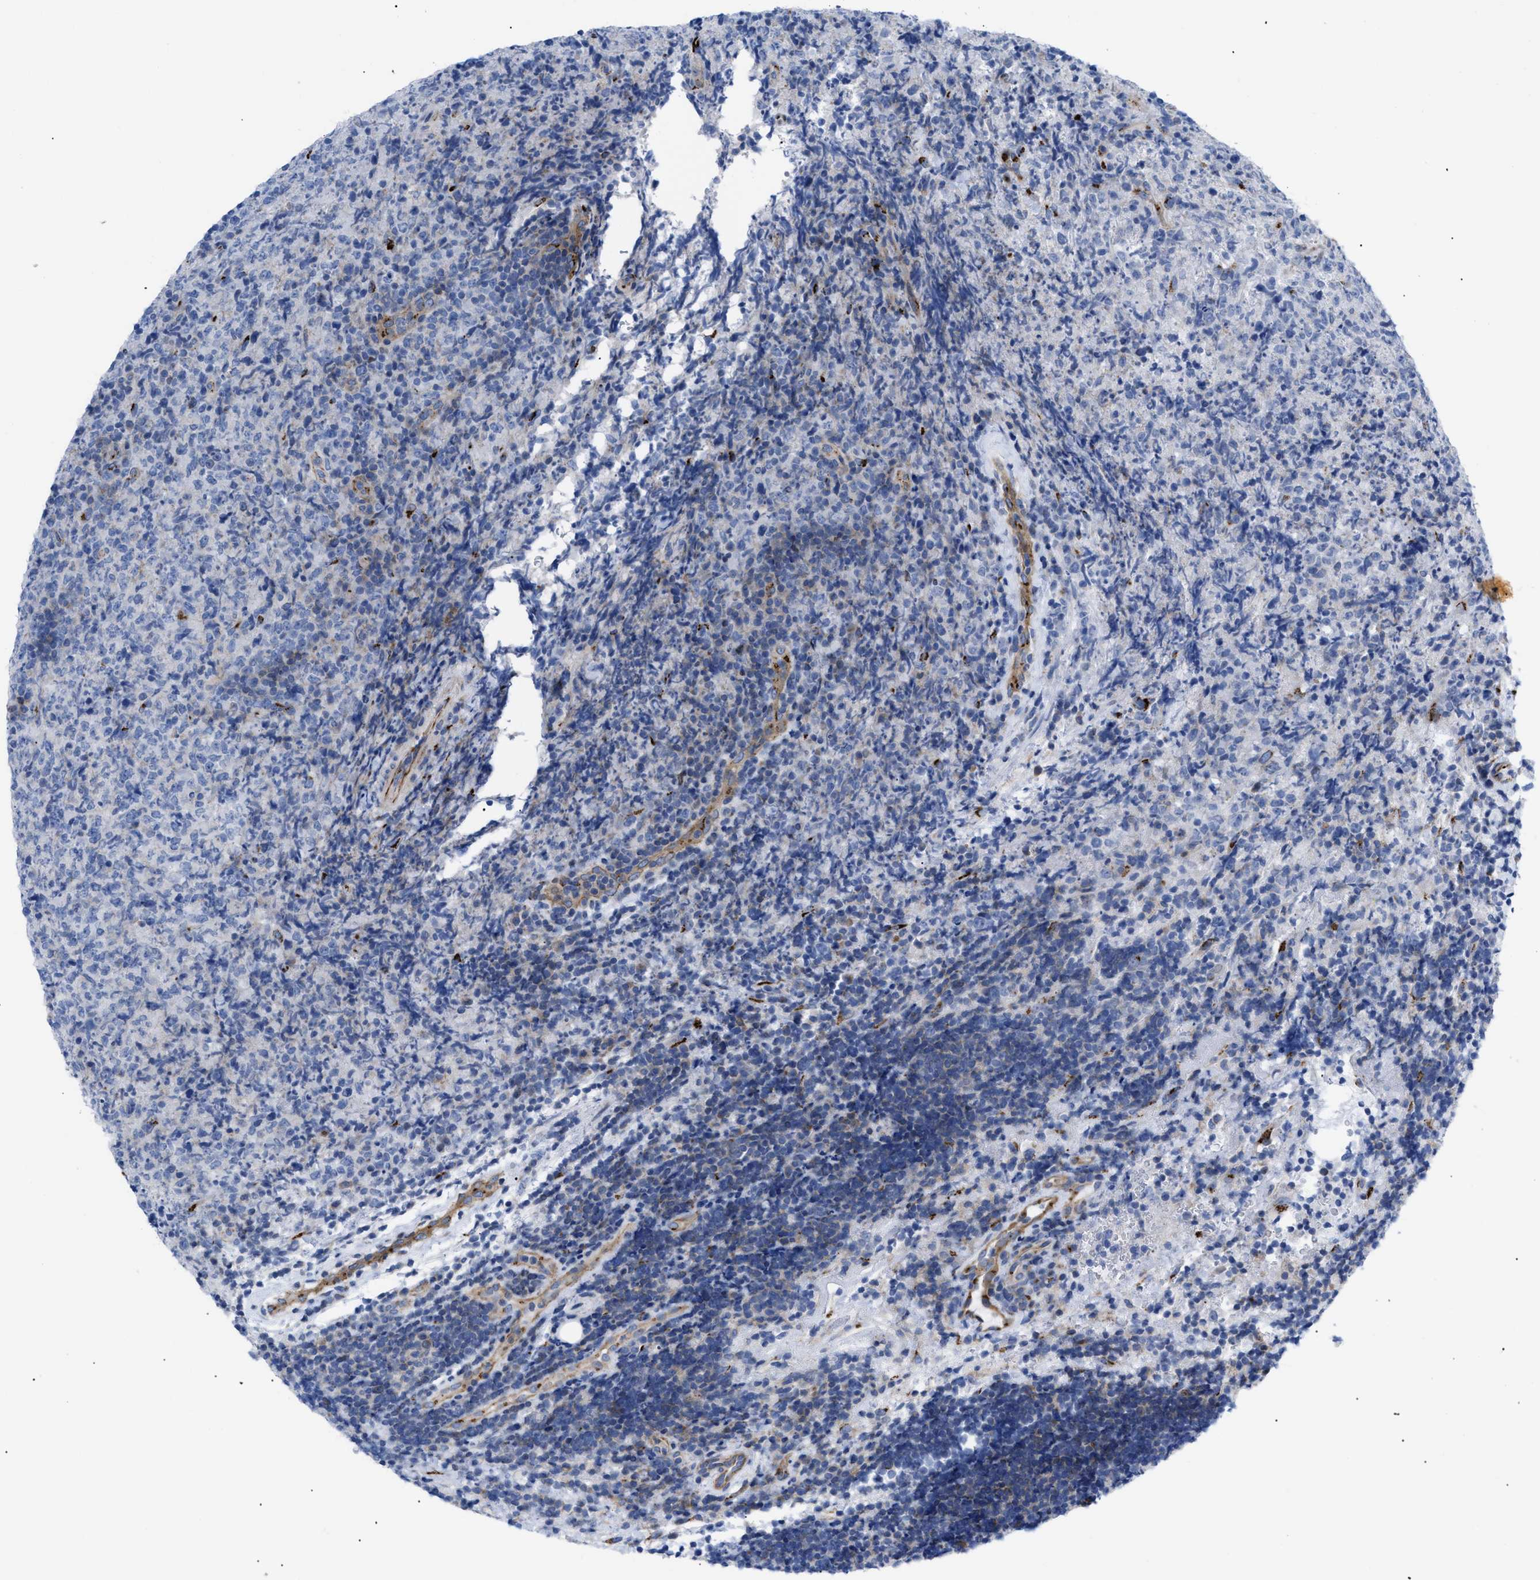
{"staining": {"intensity": "negative", "quantity": "none", "location": "none"}, "tissue": "lymphoma", "cell_type": "Tumor cells", "image_type": "cancer", "snomed": [{"axis": "morphology", "description": "Malignant lymphoma, non-Hodgkin's type, High grade"}, {"axis": "topography", "description": "Tonsil"}], "caption": "Micrograph shows no protein staining in tumor cells of lymphoma tissue.", "gene": "TMEM17", "patient": {"sex": "female", "age": 36}}